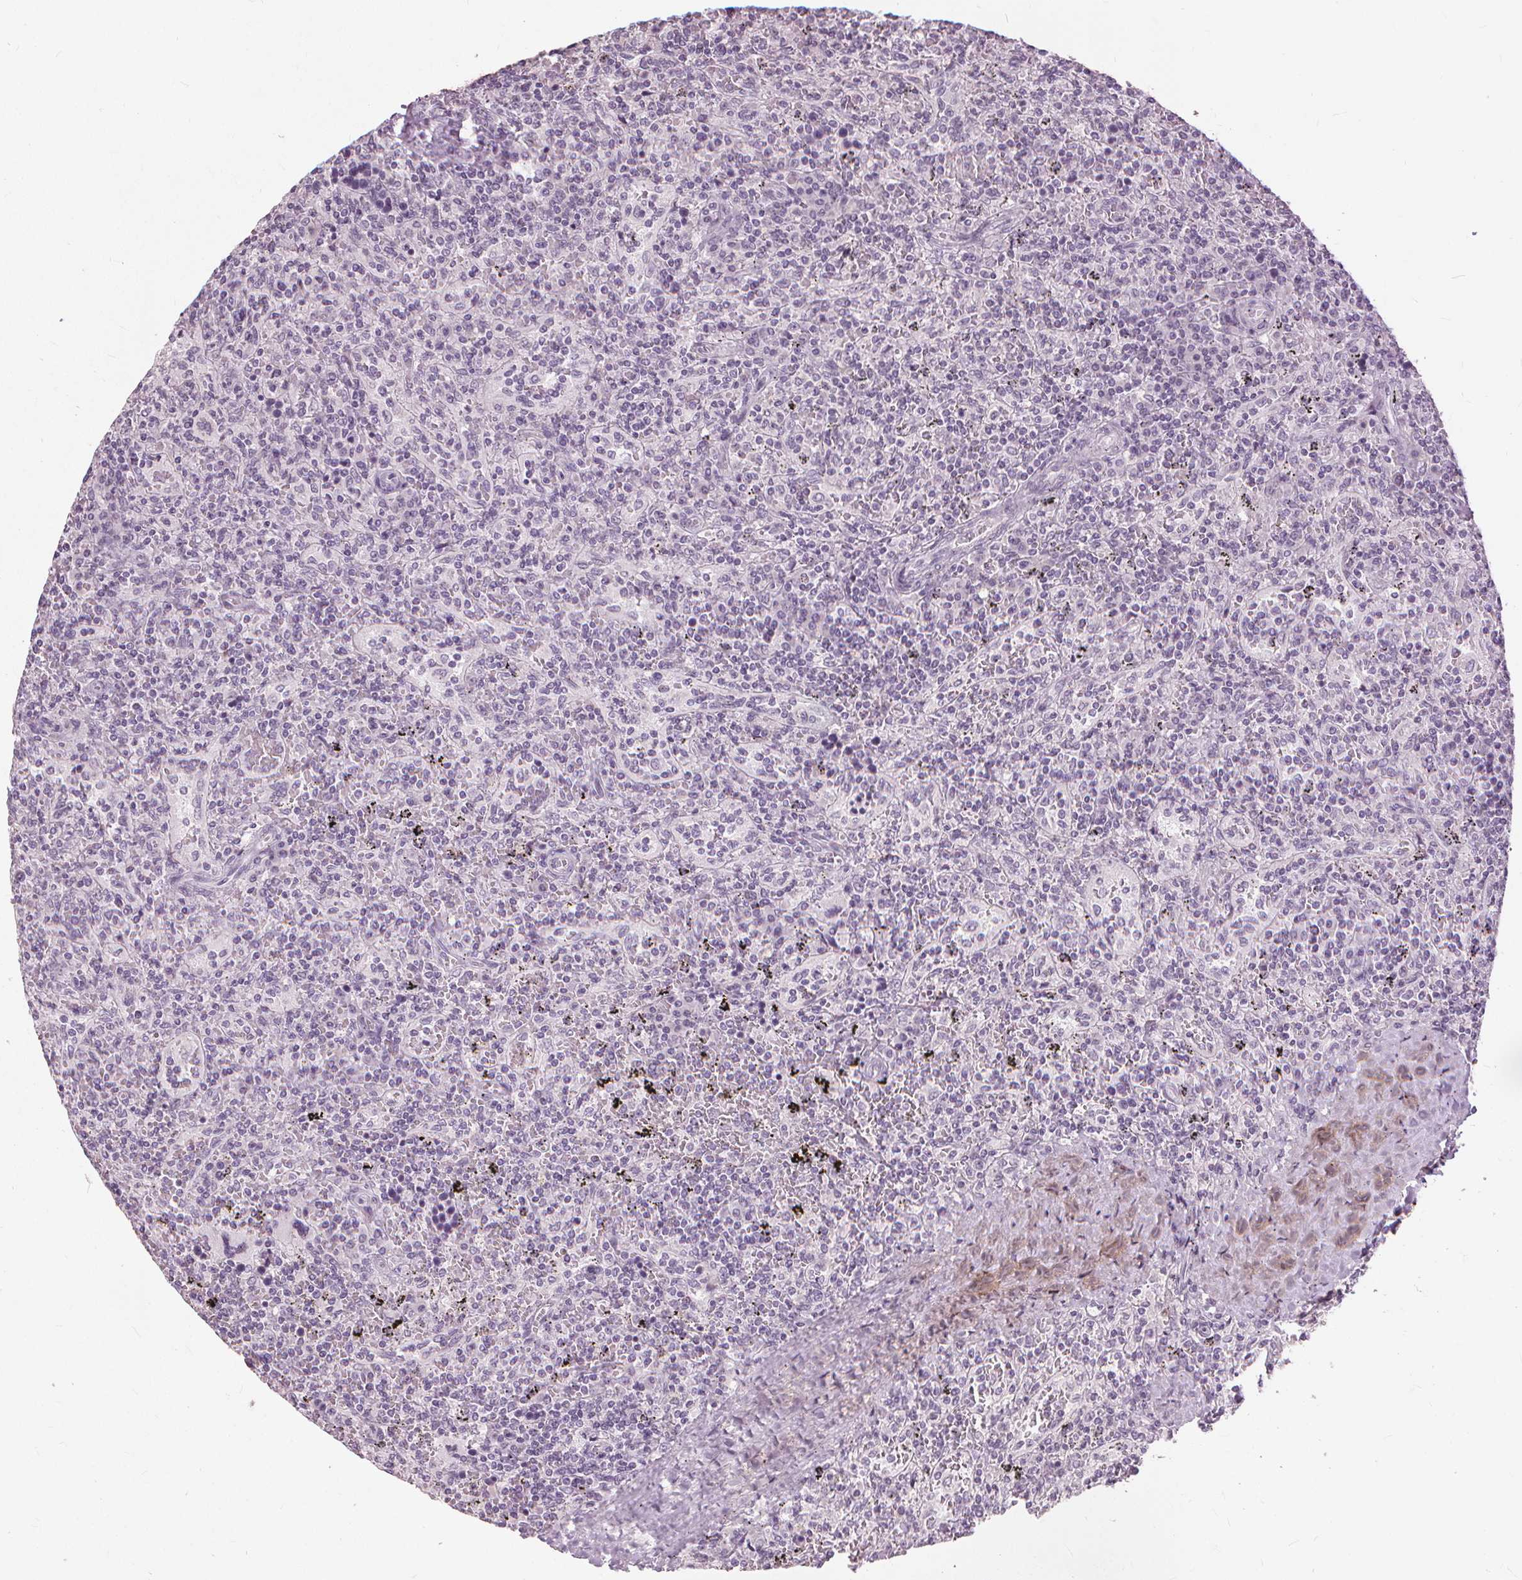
{"staining": {"intensity": "negative", "quantity": "none", "location": "none"}, "tissue": "lymphoma", "cell_type": "Tumor cells", "image_type": "cancer", "snomed": [{"axis": "morphology", "description": "Malignant lymphoma, non-Hodgkin's type, Low grade"}, {"axis": "topography", "description": "Spleen"}], "caption": "Micrograph shows no significant protein expression in tumor cells of lymphoma. The staining was performed using DAB (3,3'-diaminobenzidine) to visualize the protein expression in brown, while the nuclei were stained in blue with hematoxylin (Magnification: 20x).", "gene": "SFTPD", "patient": {"sex": "male", "age": 62}}